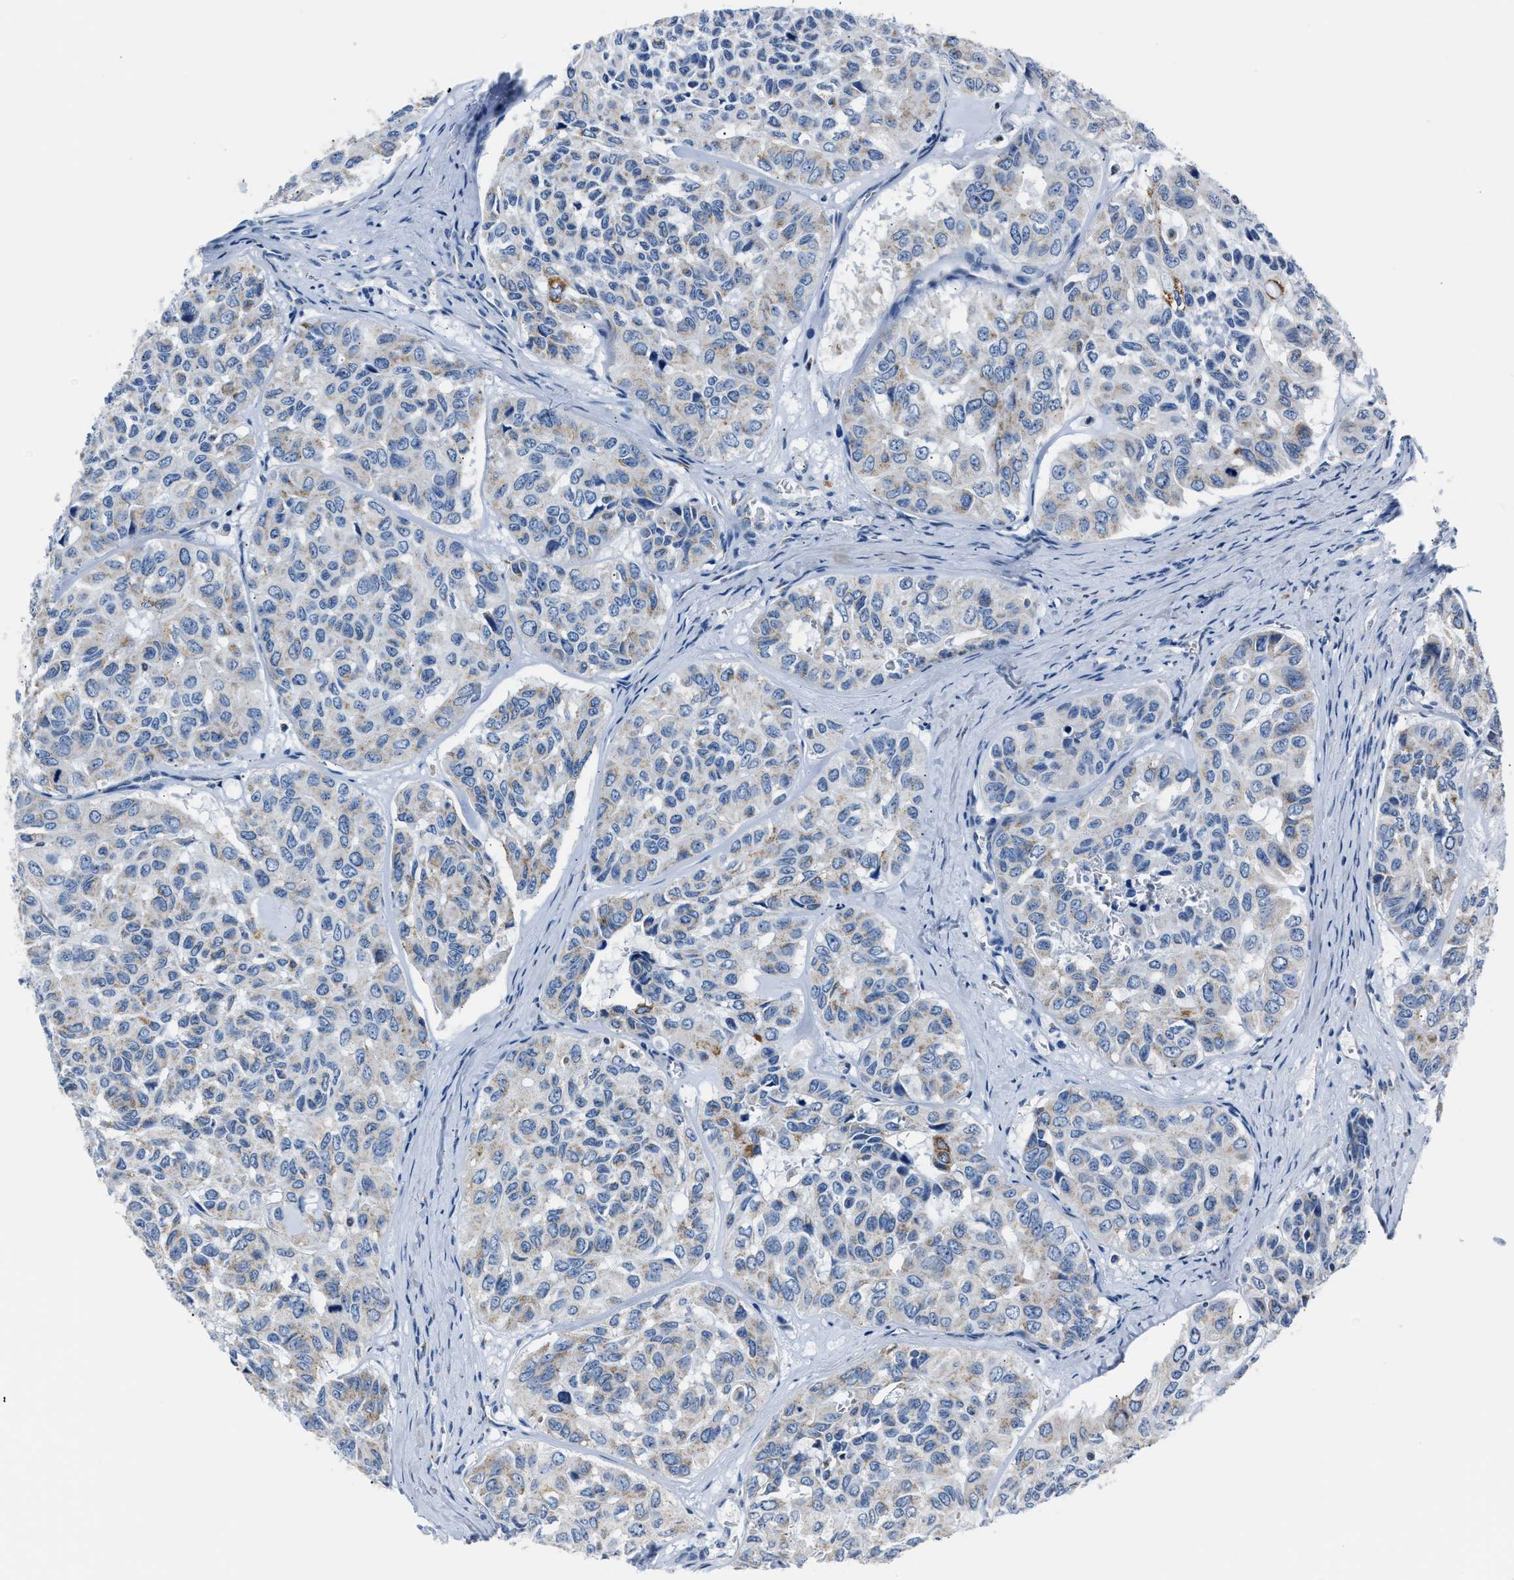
{"staining": {"intensity": "weak", "quantity": "<25%", "location": "cytoplasmic/membranous"}, "tissue": "head and neck cancer", "cell_type": "Tumor cells", "image_type": "cancer", "snomed": [{"axis": "morphology", "description": "Adenocarcinoma, NOS"}, {"axis": "topography", "description": "Salivary gland, NOS"}, {"axis": "topography", "description": "Head-Neck"}], "caption": "This is an IHC image of human adenocarcinoma (head and neck). There is no staining in tumor cells.", "gene": "AMACR", "patient": {"sex": "female", "age": 76}}